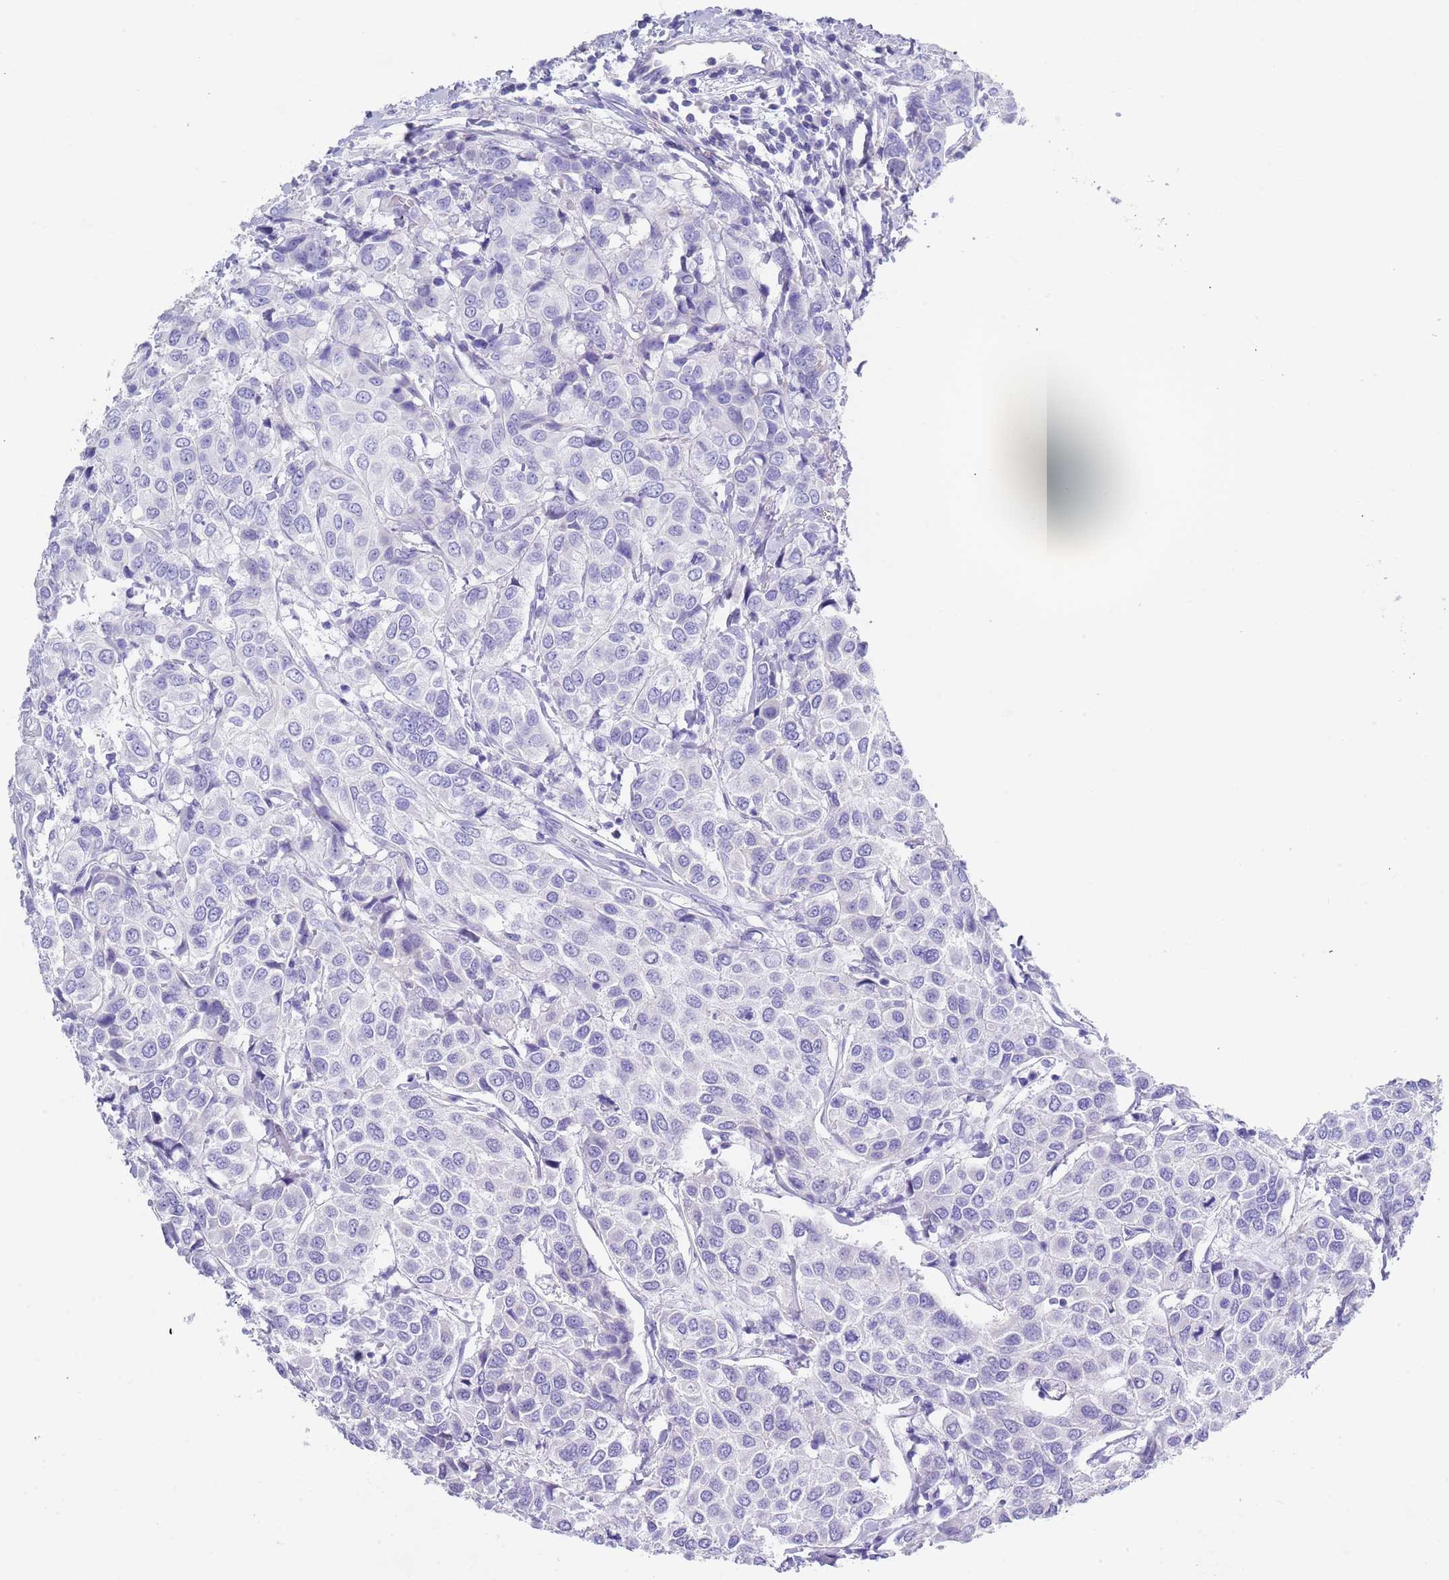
{"staining": {"intensity": "negative", "quantity": "none", "location": "none"}, "tissue": "breast cancer", "cell_type": "Tumor cells", "image_type": "cancer", "snomed": [{"axis": "morphology", "description": "Duct carcinoma"}, {"axis": "topography", "description": "Breast"}], "caption": "Protein analysis of invasive ductal carcinoma (breast) demonstrates no significant staining in tumor cells.", "gene": "CPXM2", "patient": {"sex": "female", "age": 55}}